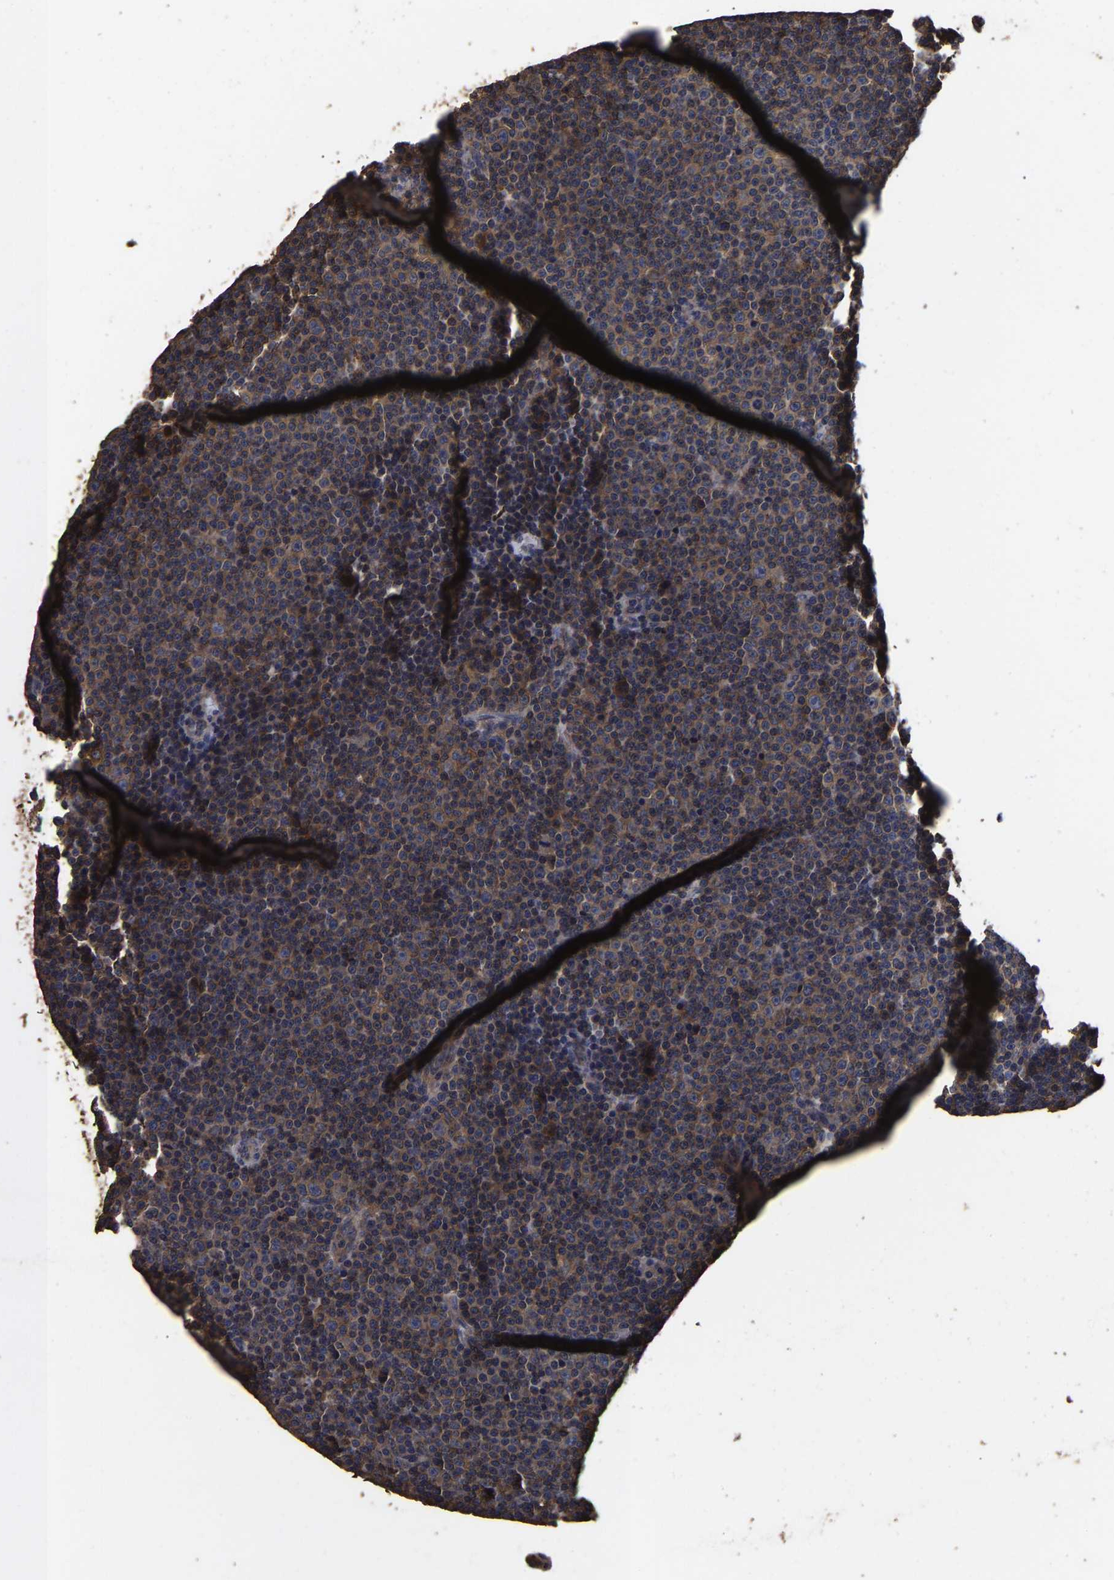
{"staining": {"intensity": "weak", "quantity": ">75%", "location": "cytoplasmic/membranous"}, "tissue": "lymphoma", "cell_type": "Tumor cells", "image_type": "cancer", "snomed": [{"axis": "morphology", "description": "Malignant lymphoma, non-Hodgkin's type, Low grade"}, {"axis": "topography", "description": "Lymph node"}], "caption": "Human lymphoma stained with a protein marker exhibits weak staining in tumor cells.", "gene": "ITCH", "patient": {"sex": "female", "age": 67}}